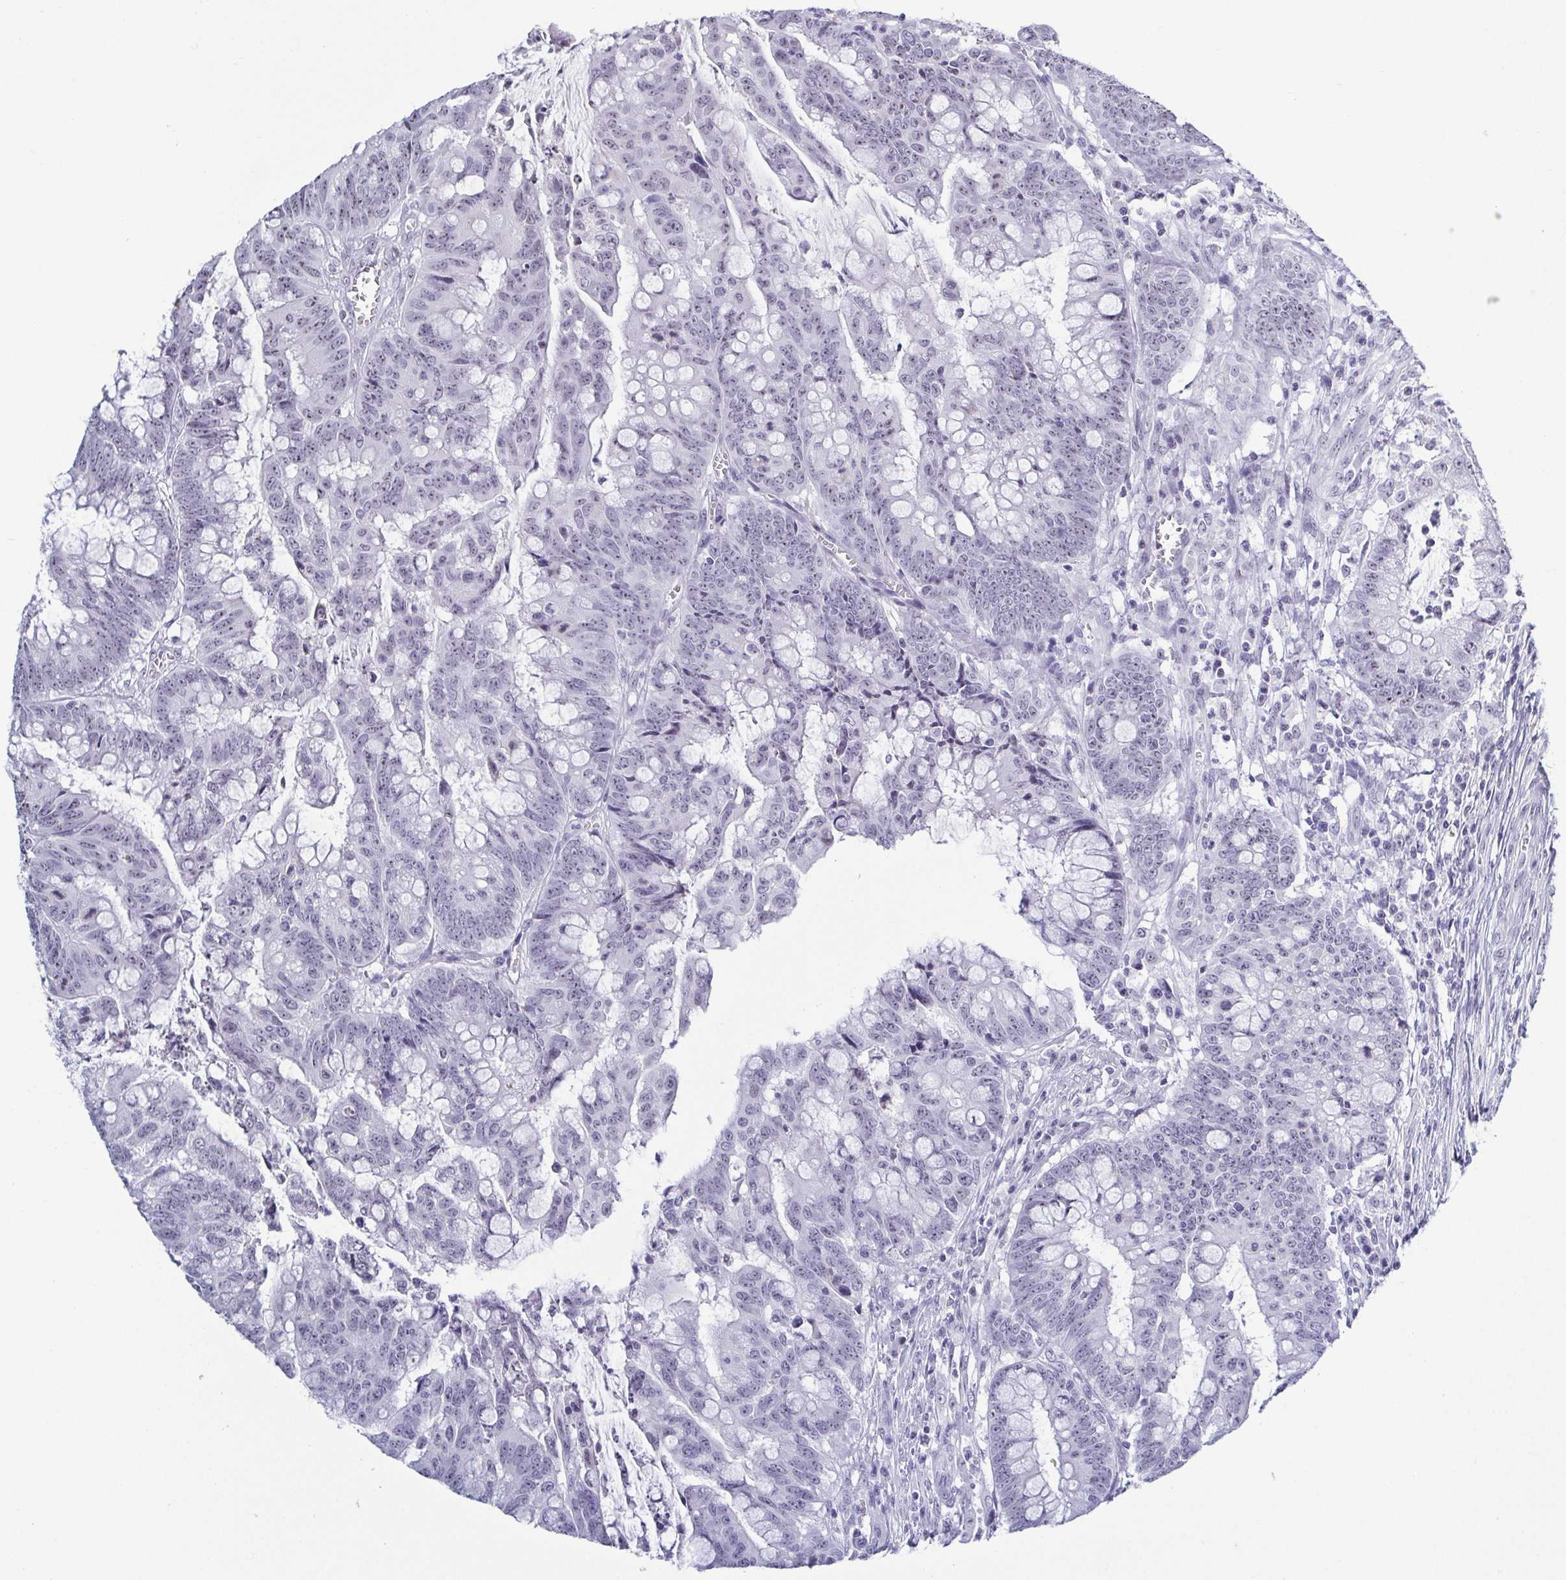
{"staining": {"intensity": "weak", "quantity": "<25%", "location": "nuclear"}, "tissue": "colorectal cancer", "cell_type": "Tumor cells", "image_type": "cancer", "snomed": [{"axis": "morphology", "description": "Adenocarcinoma, NOS"}, {"axis": "topography", "description": "Colon"}], "caption": "An IHC histopathology image of colorectal cancer is shown. There is no staining in tumor cells of colorectal cancer.", "gene": "BZW1", "patient": {"sex": "male", "age": 62}}